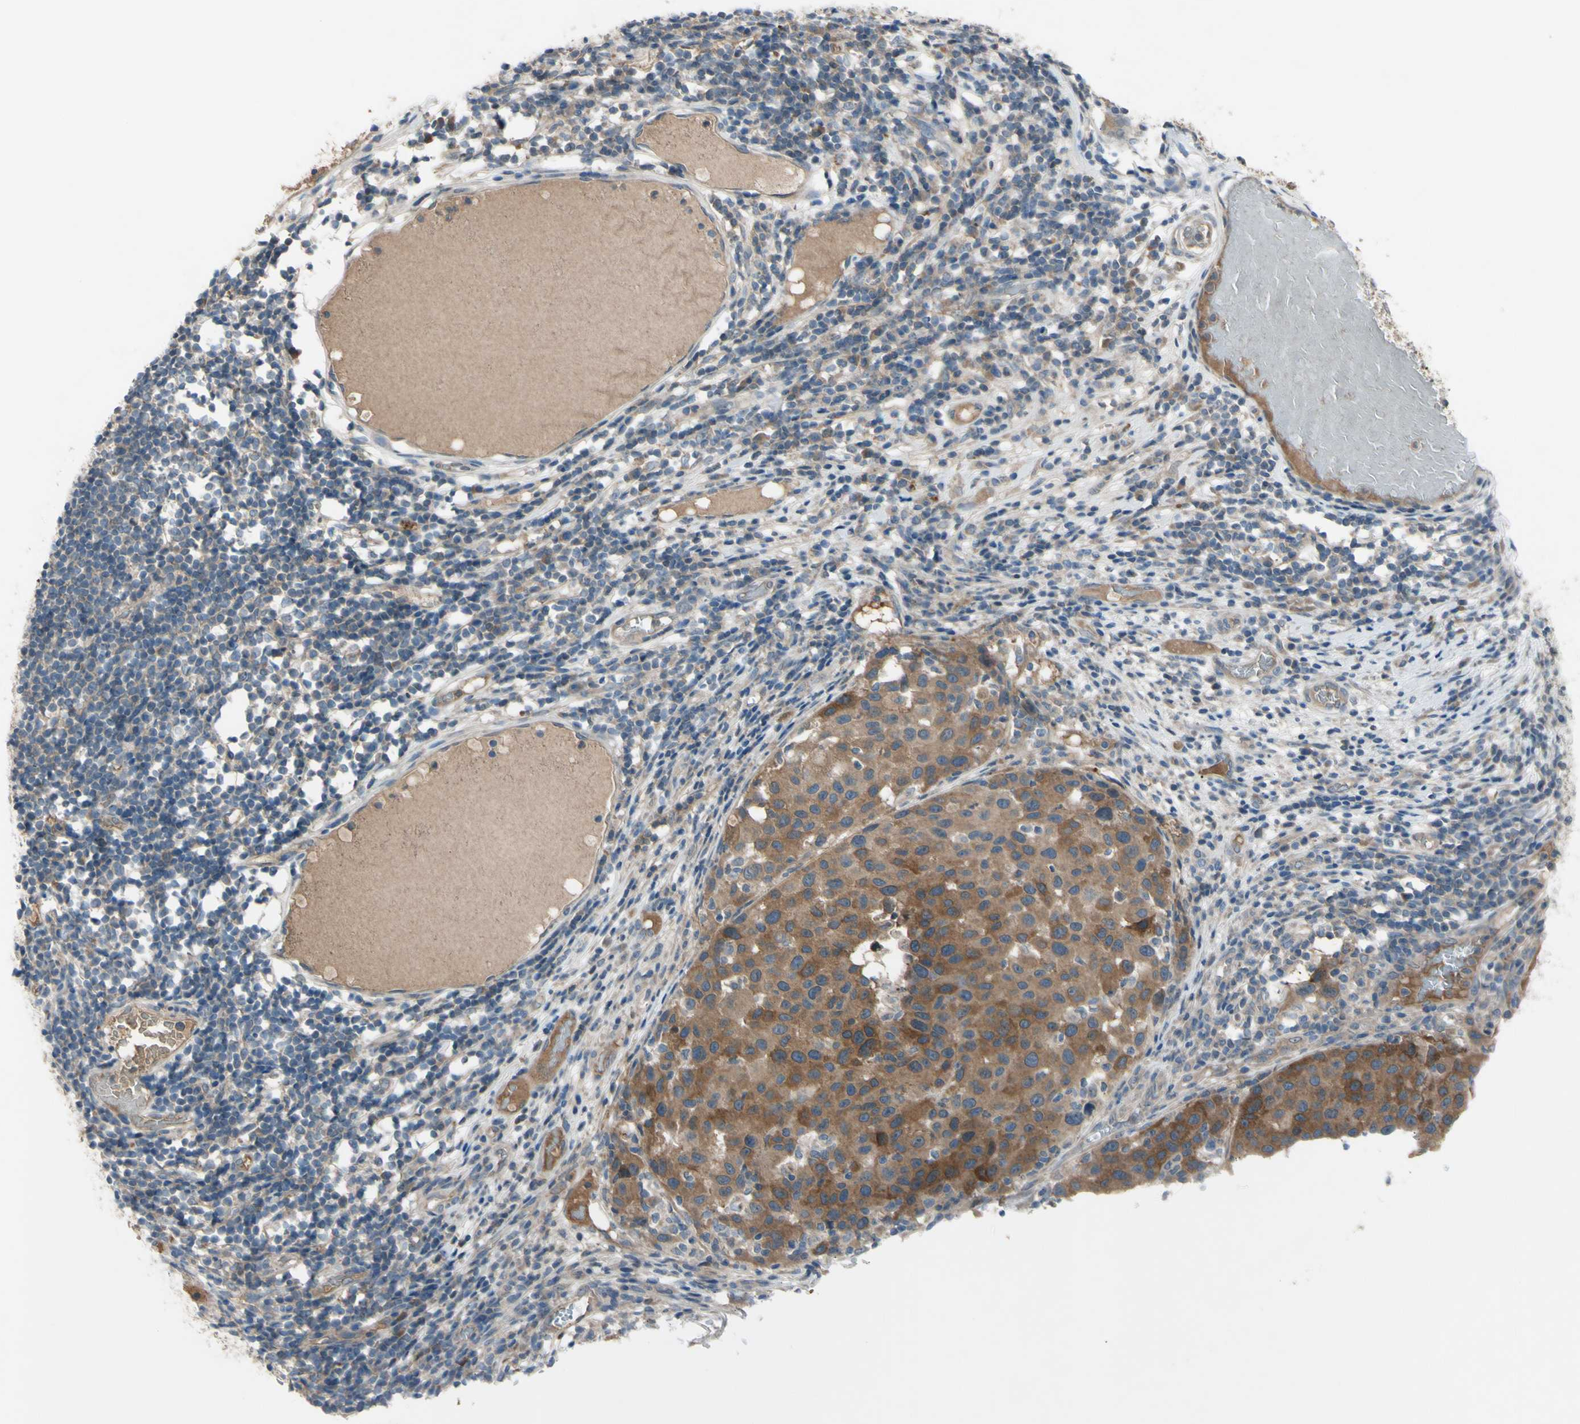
{"staining": {"intensity": "moderate", "quantity": ">75%", "location": "cytoplasmic/membranous"}, "tissue": "melanoma", "cell_type": "Tumor cells", "image_type": "cancer", "snomed": [{"axis": "morphology", "description": "Malignant melanoma, Metastatic site"}, {"axis": "topography", "description": "Lymph node"}], "caption": "Protein expression analysis of human melanoma reveals moderate cytoplasmic/membranous positivity in approximately >75% of tumor cells.", "gene": "AFP", "patient": {"sex": "male", "age": 61}}